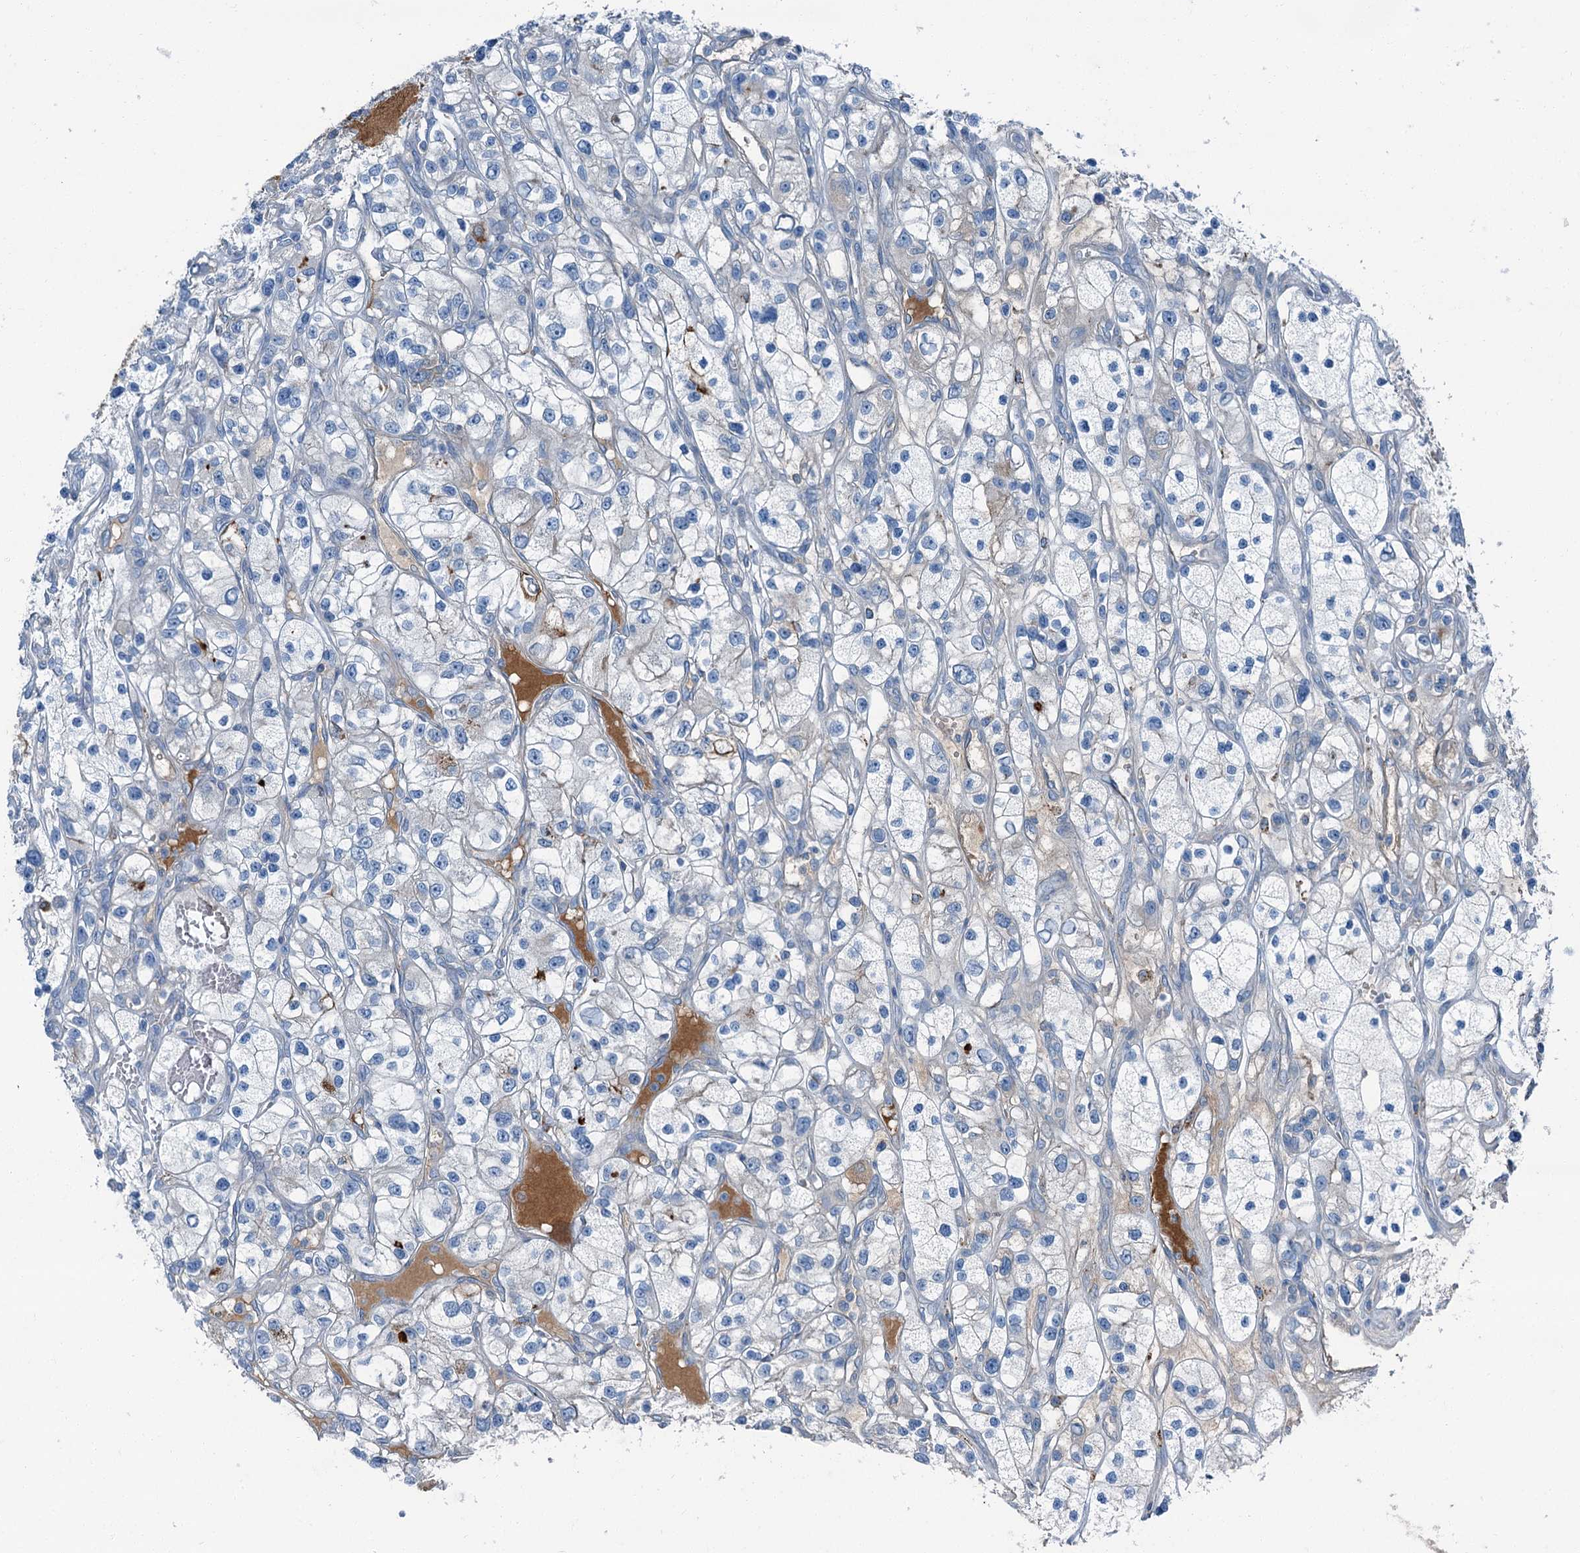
{"staining": {"intensity": "negative", "quantity": "none", "location": "none"}, "tissue": "renal cancer", "cell_type": "Tumor cells", "image_type": "cancer", "snomed": [{"axis": "morphology", "description": "Adenocarcinoma, NOS"}, {"axis": "topography", "description": "Kidney"}], "caption": "Immunohistochemistry micrograph of neoplastic tissue: human adenocarcinoma (renal) stained with DAB (3,3'-diaminobenzidine) demonstrates no significant protein positivity in tumor cells.", "gene": "AXL", "patient": {"sex": "female", "age": 57}}